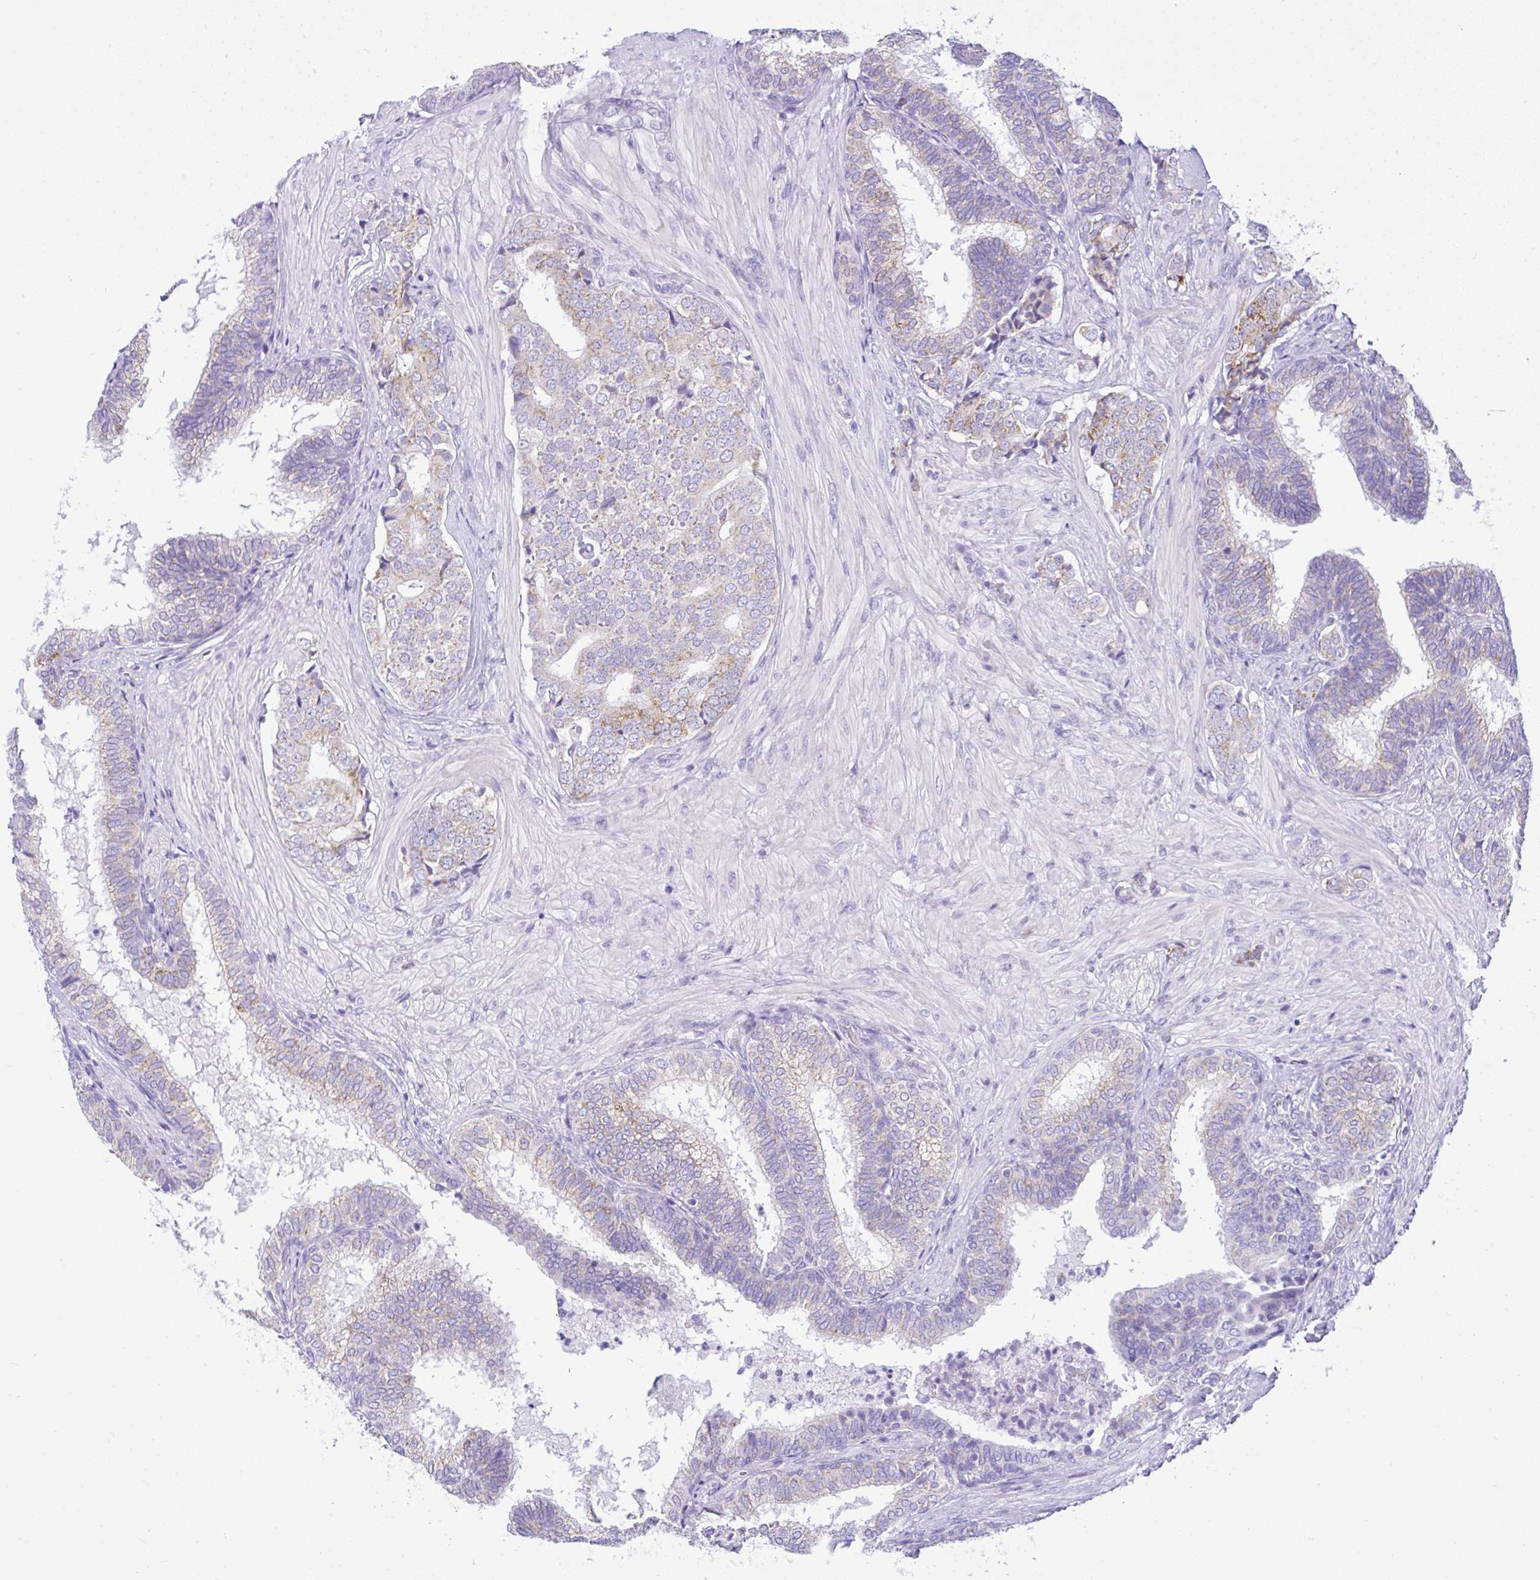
{"staining": {"intensity": "weak", "quantity": "<25%", "location": "cytoplasmic/membranous"}, "tissue": "prostate cancer", "cell_type": "Tumor cells", "image_type": "cancer", "snomed": [{"axis": "morphology", "description": "Adenocarcinoma, High grade"}, {"axis": "topography", "description": "Prostate"}], "caption": "The photomicrograph reveals no significant positivity in tumor cells of prostate cancer.", "gene": "SLC13A1", "patient": {"sex": "male", "age": 62}}